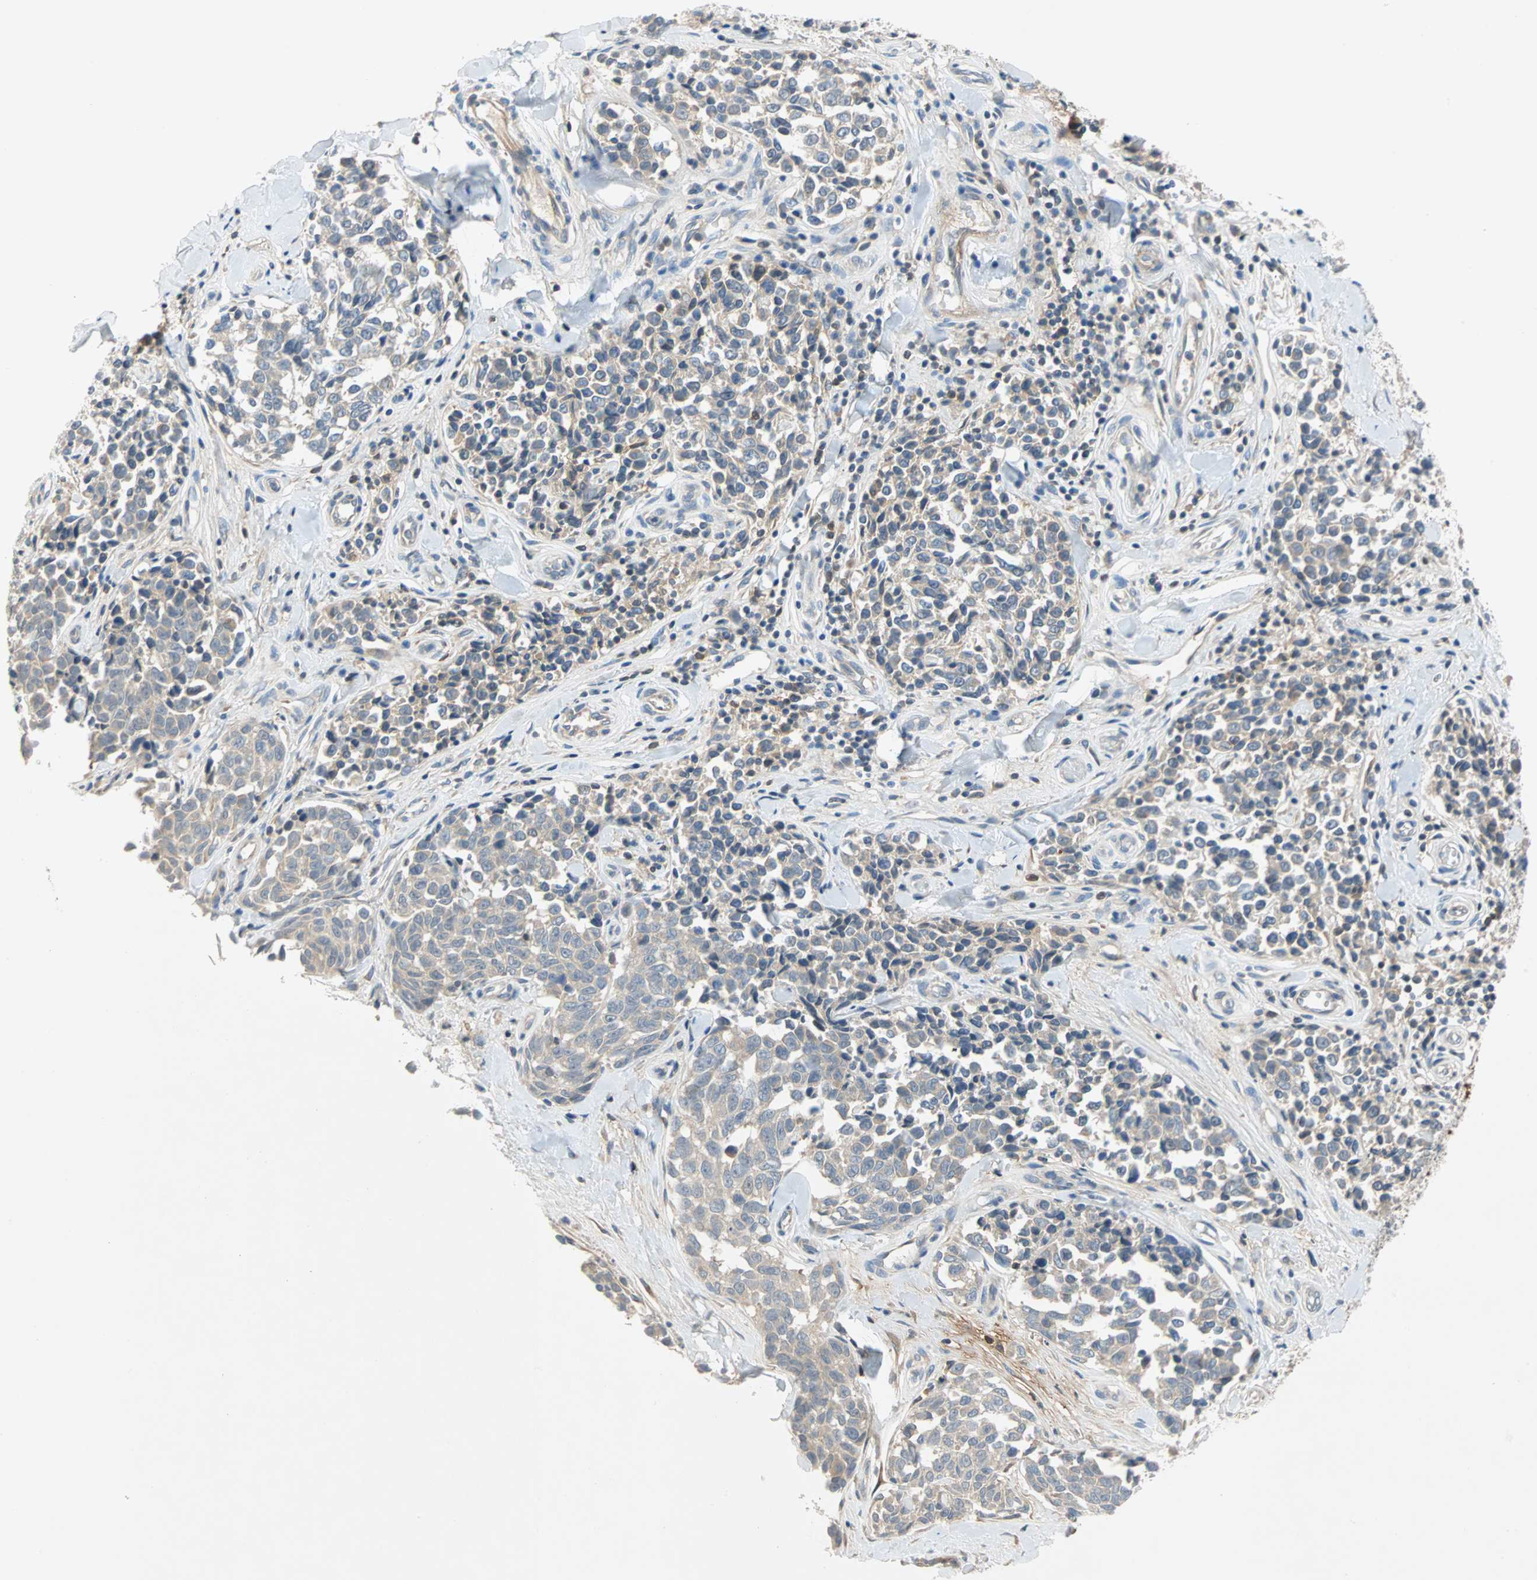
{"staining": {"intensity": "negative", "quantity": "none", "location": "none"}, "tissue": "melanoma", "cell_type": "Tumor cells", "image_type": "cancer", "snomed": [{"axis": "morphology", "description": "Malignant melanoma, NOS"}, {"axis": "topography", "description": "Skin"}], "caption": "Immunohistochemistry histopathology image of malignant melanoma stained for a protein (brown), which demonstrates no positivity in tumor cells.", "gene": "MAP4K1", "patient": {"sex": "female", "age": 64}}